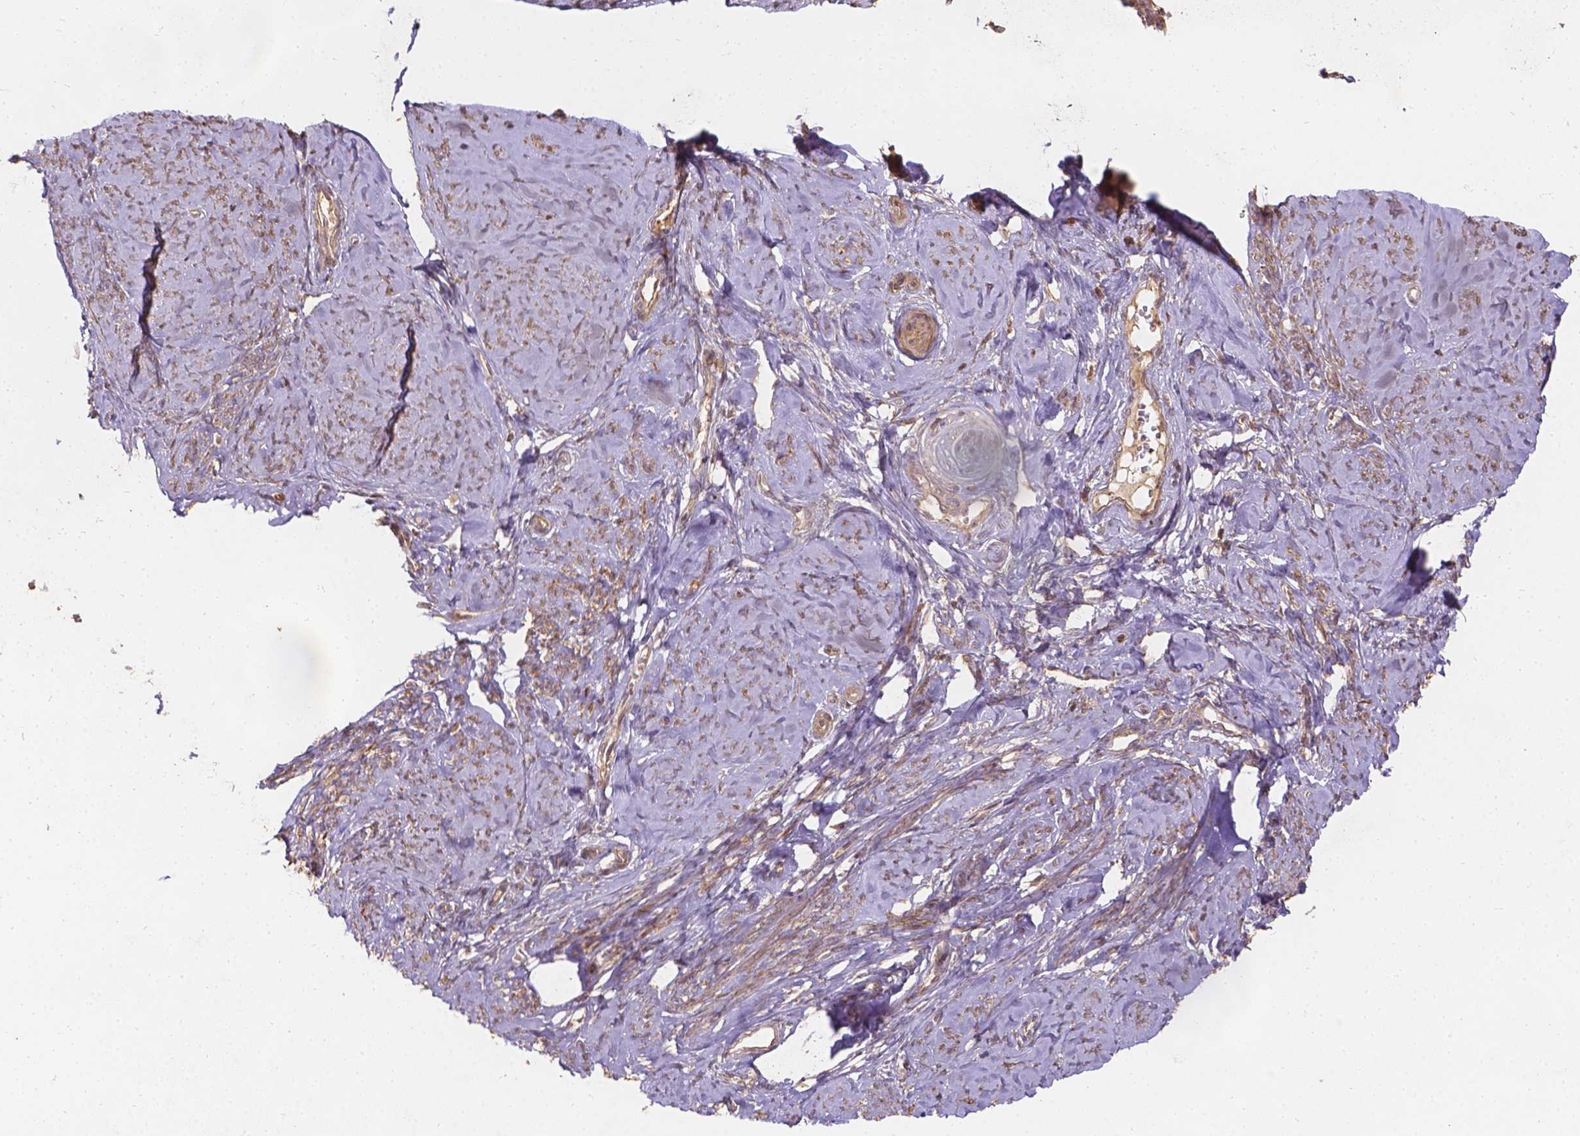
{"staining": {"intensity": "moderate", "quantity": ">75%", "location": "cytoplasmic/membranous"}, "tissue": "smooth muscle", "cell_type": "Smooth muscle cells", "image_type": "normal", "snomed": [{"axis": "morphology", "description": "Normal tissue, NOS"}, {"axis": "topography", "description": "Smooth muscle"}], "caption": "Protein expression by IHC demonstrates moderate cytoplasmic/membranous expression in about >75% of smooth muscle cells in unremarkable smooth muscle.", "gene": "XPR1", "patient": {"sex": "female", "age": 48}}